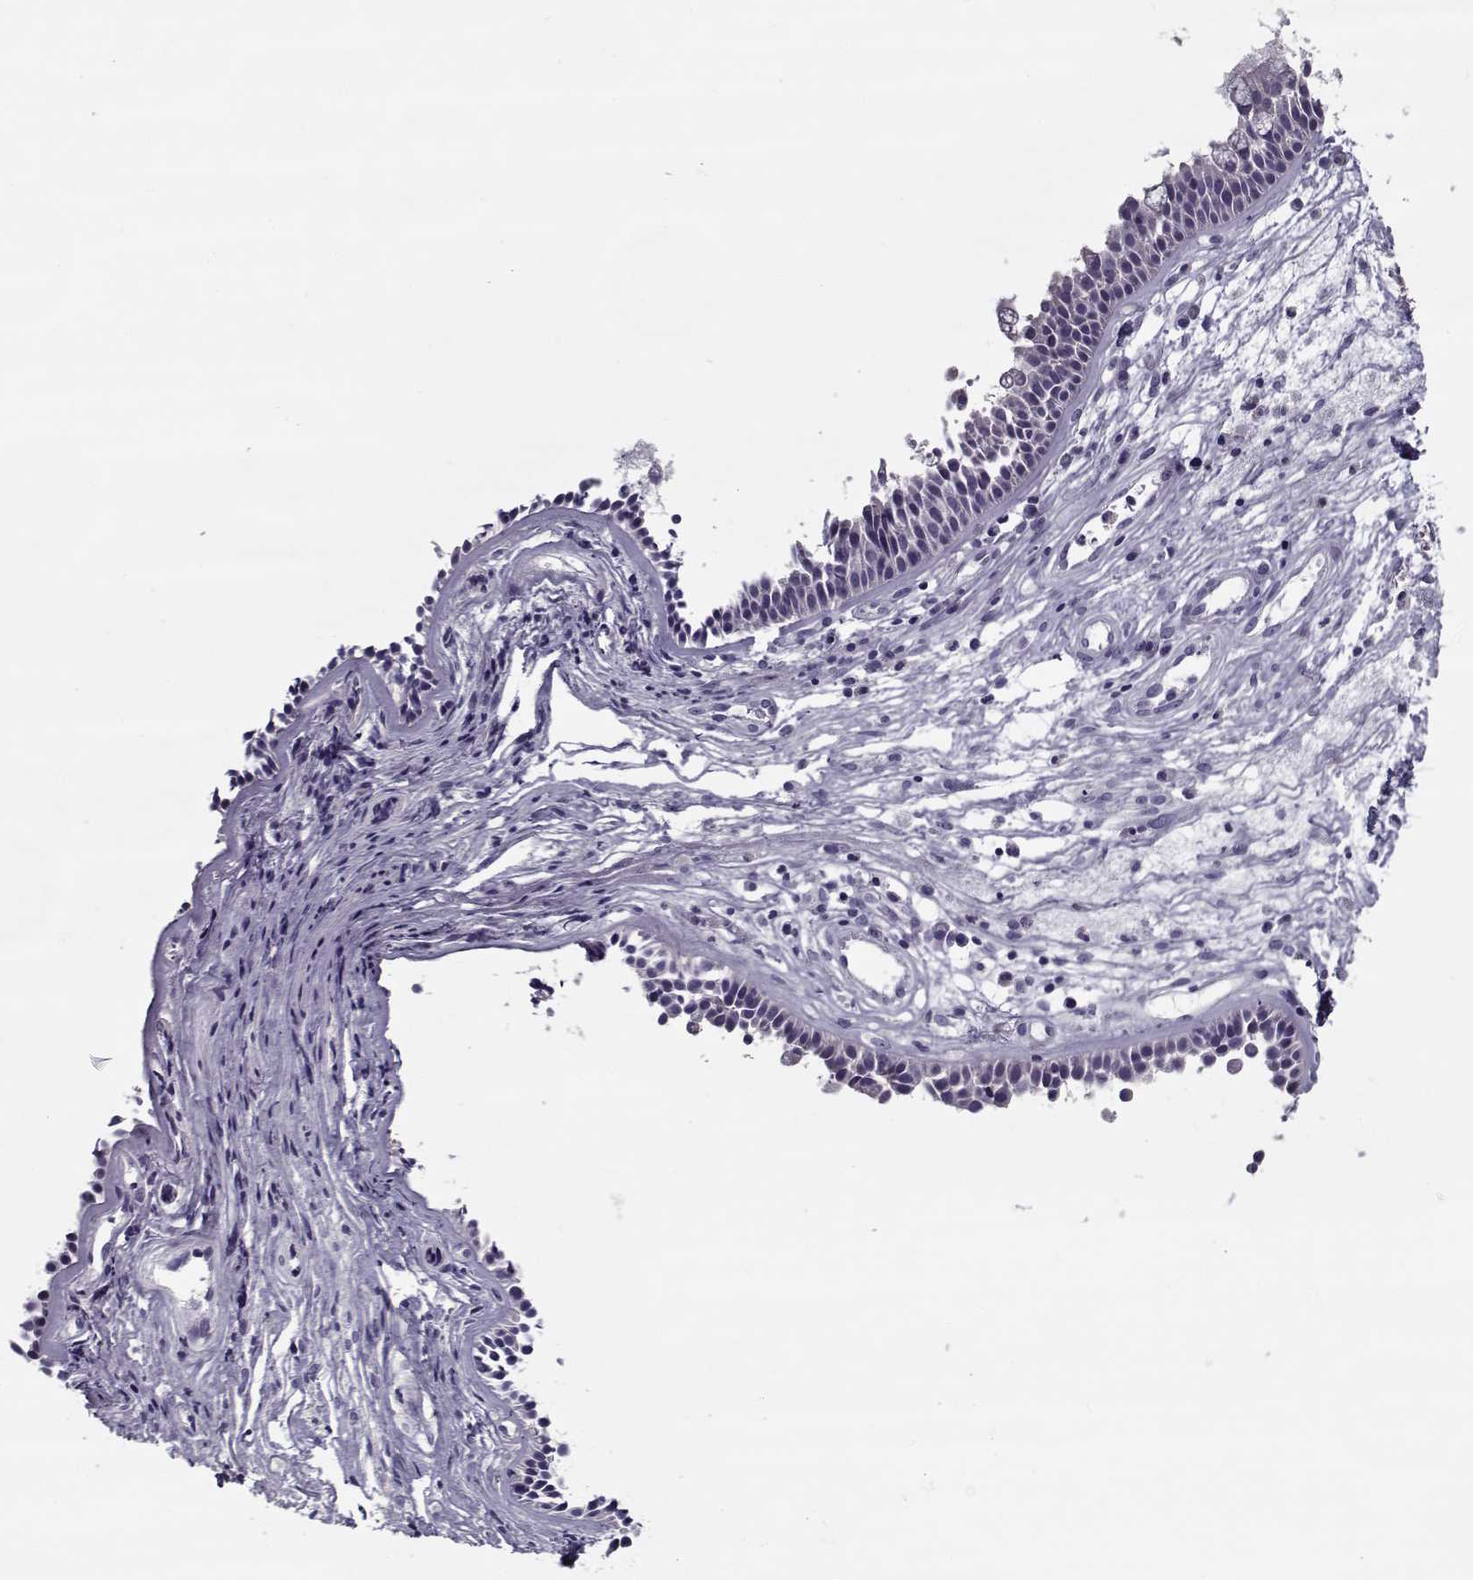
{"staining": {"intensity": "negative", "quantity": "none", "location": "none"}, "tissue": "nasopharynx", "cell_type": "Respiratory epithelial cells", "image_type": "normal", "snomed": [{"axis": "morphology", "description": "Normal tissue, NOS"}, {"axis": "topography", "description": "Nasopharynx"}], "caption": "Photomicrograph shows no protein expression in respiratory epithelial cells of unremarkable nasopharynx.", "gene": "PP2D1", "patient": {"sex": "male", "age": 31}}